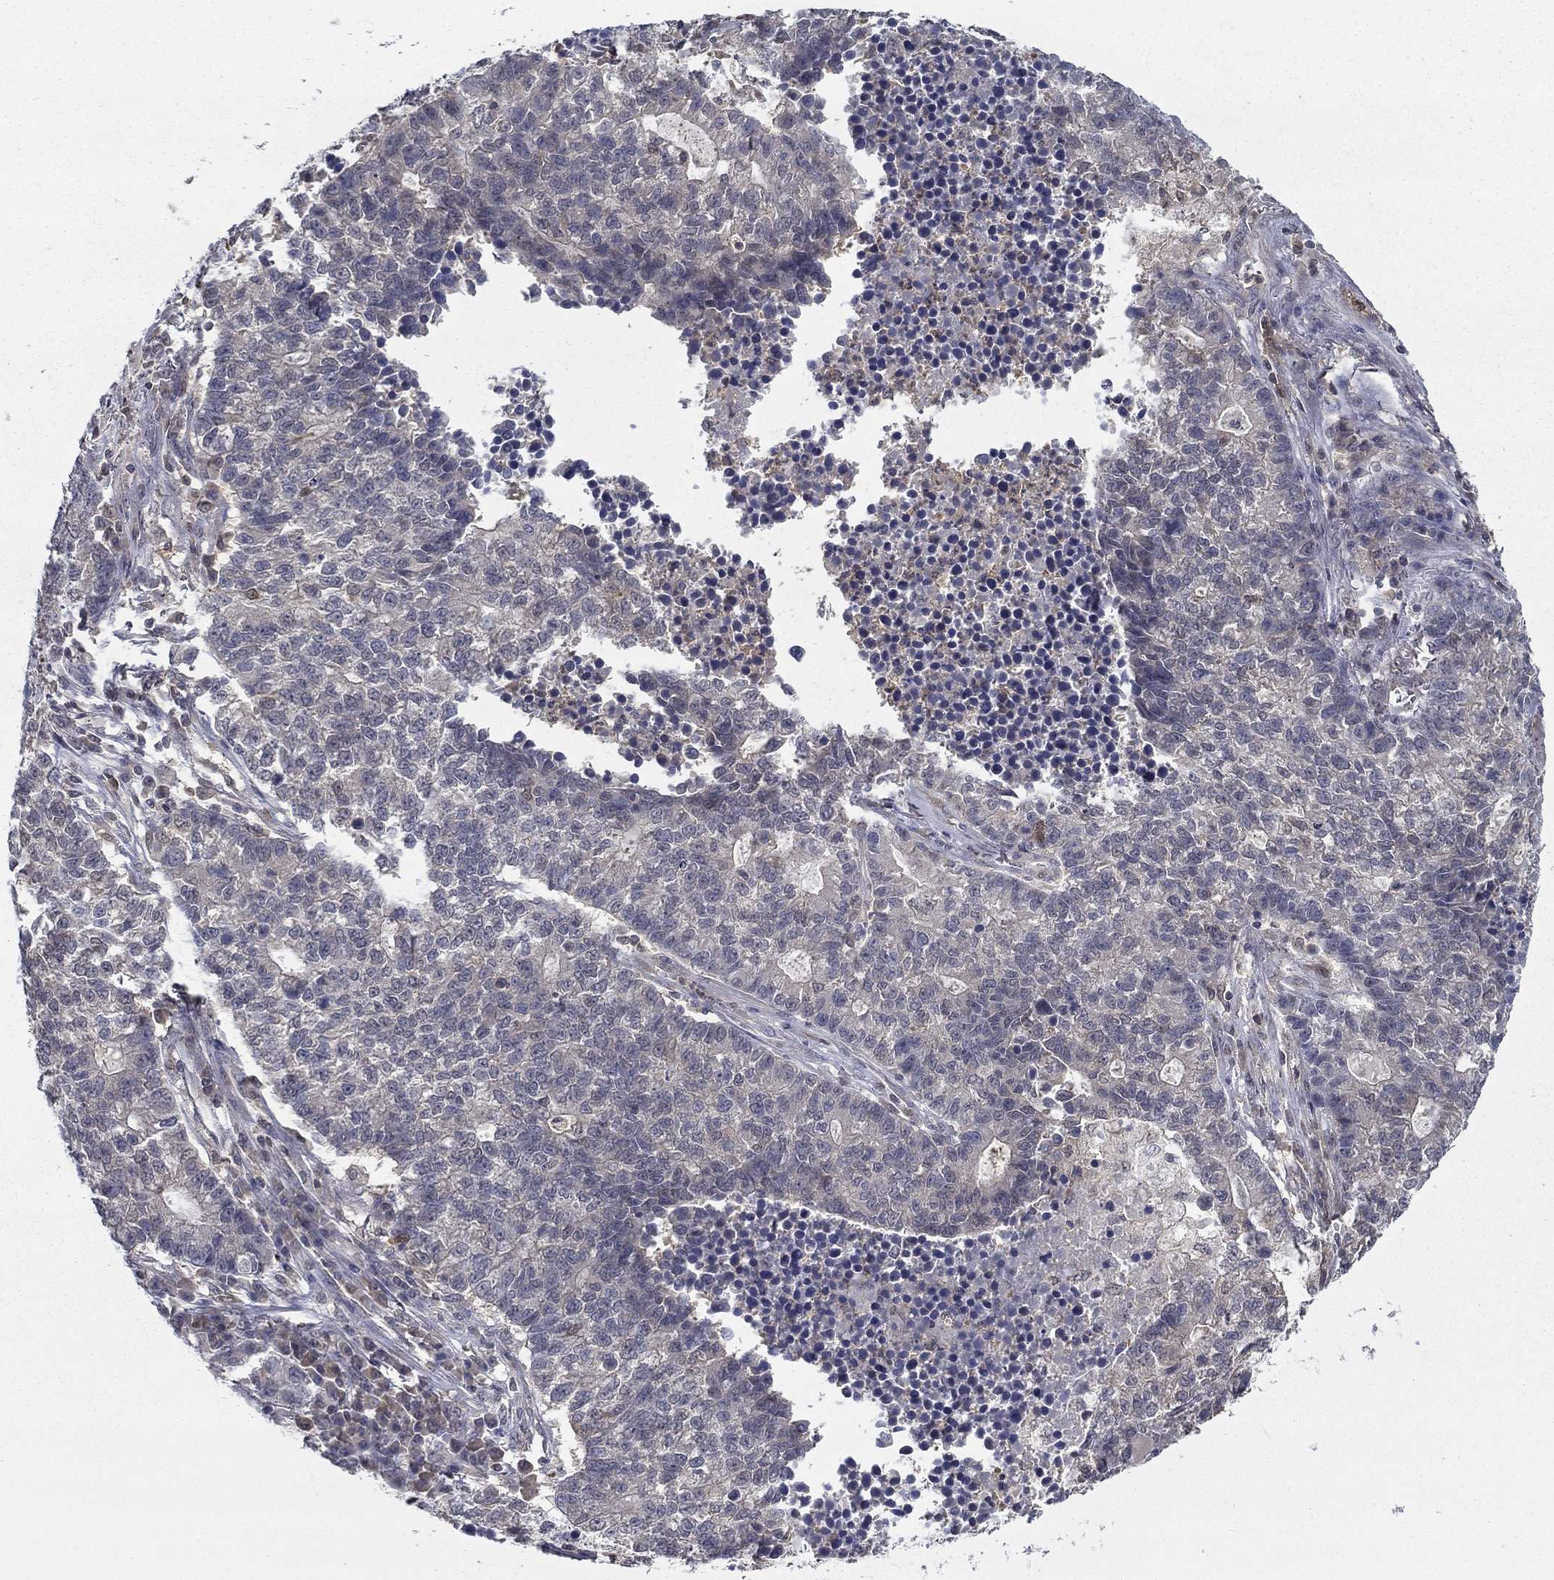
{"staining": {"intensity": "negative", "quantity": "none", "location": "none"}, "tissue": "lung cancer", "cell_type": "Tumor cells", "image_type": "cancer", "snomed": [{"axis": "morphology", "description": "Adenocarcinoma, NOS"}, {"axis": "topography", "description": "Lung"}], "caption": "Protein analysis of lung adenocarcinoma shows no significant staining in tumor cells.", "gene": "NIT2", "patient": {"sex": "male", "age": 57}}